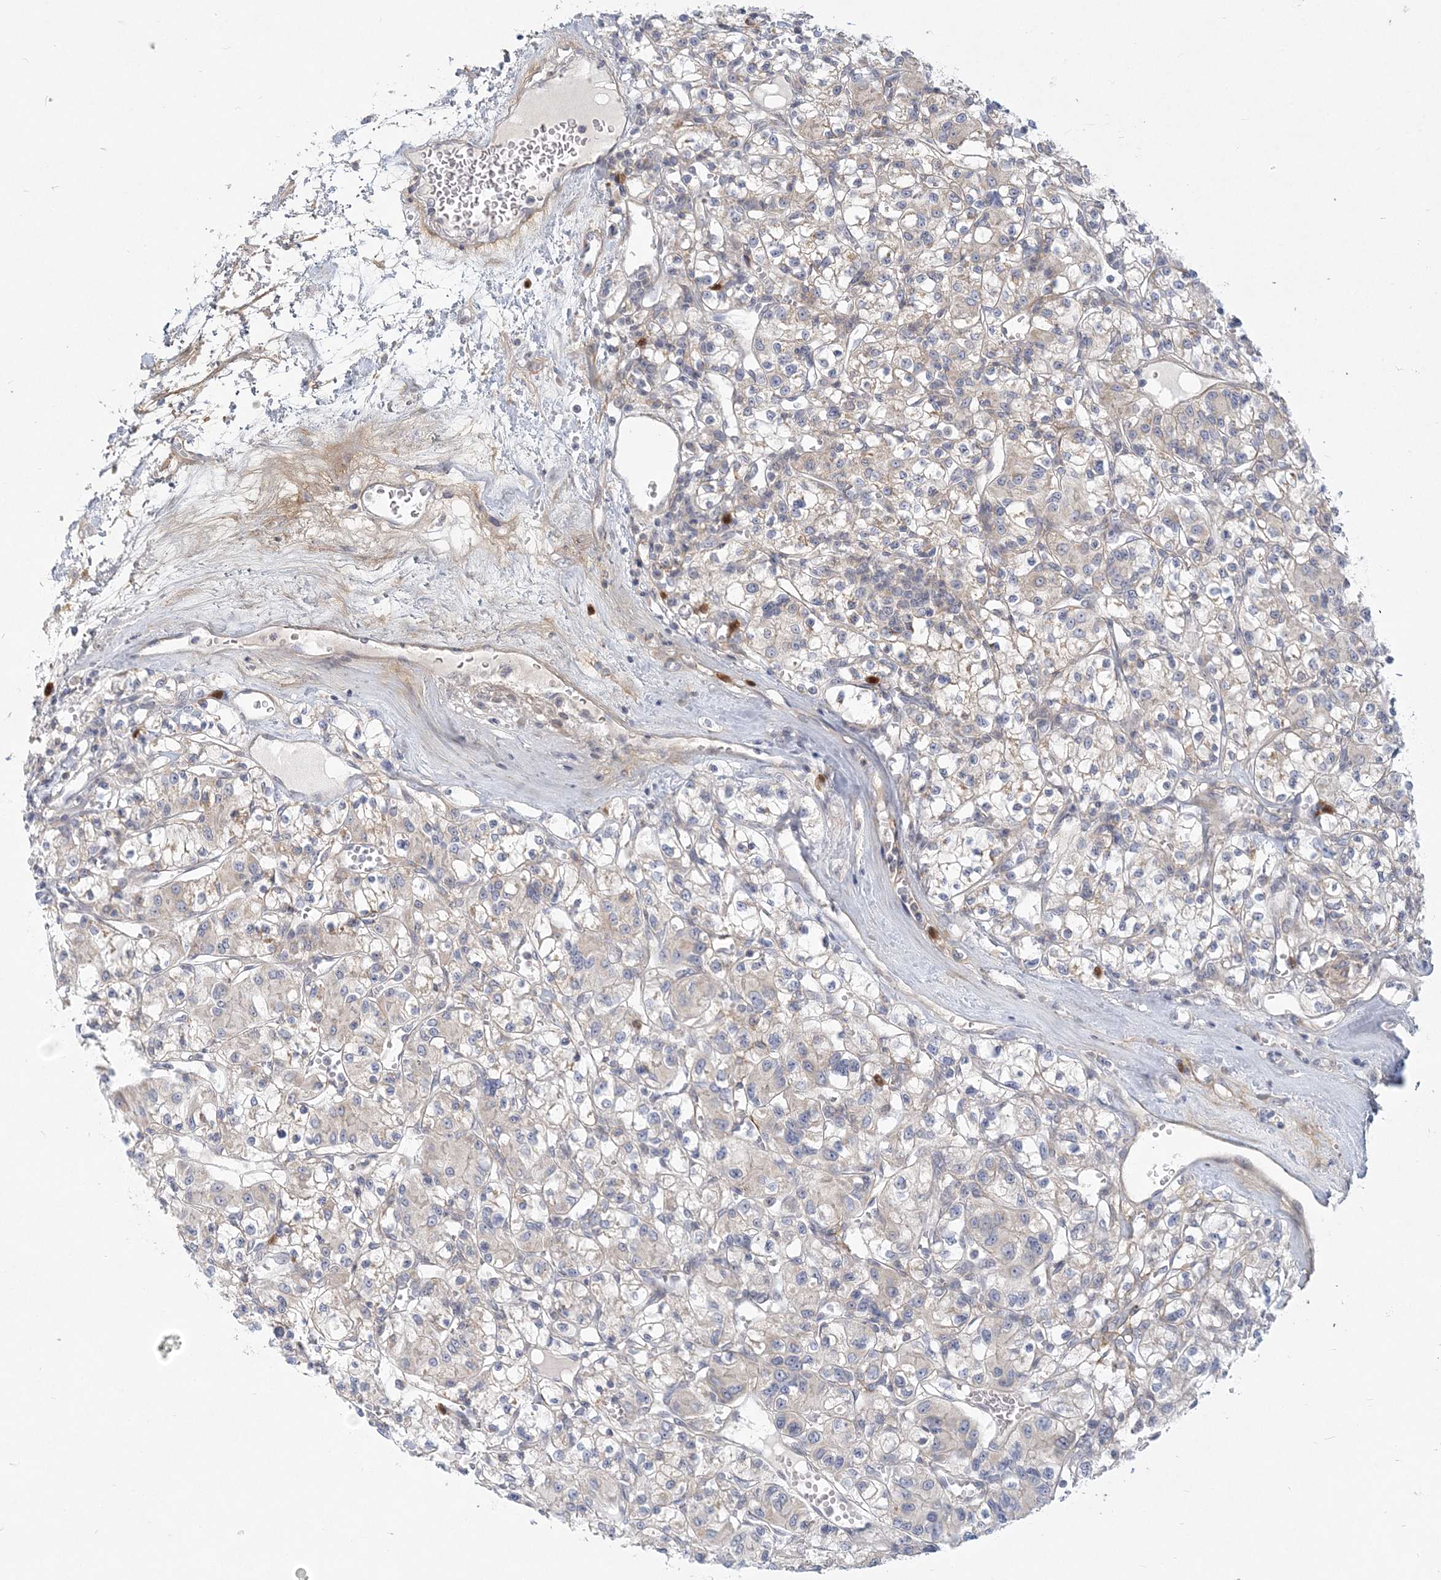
{"staining": {"intensity": "negative", "quantity": "none", "location": "none"}, "tissue": "renal cancer", "cell_type": "Tumor cells", "image_type": "cancer", "snomed": [{"axis": "morphology", "description": "Adenocarcinoma, NOS"}, {"axis": "topography", "description": "Kidney"}], "caption": "High magnification brightfield microscopy of renal cancer stained with DAB (3,3'-diaminobenzidine) (brown) and counterstained with hematoxylin (blue): tumor cells show no significant positivity.", "gene": "GMPPA", "patient": {"sex": "female", "age": 59}}